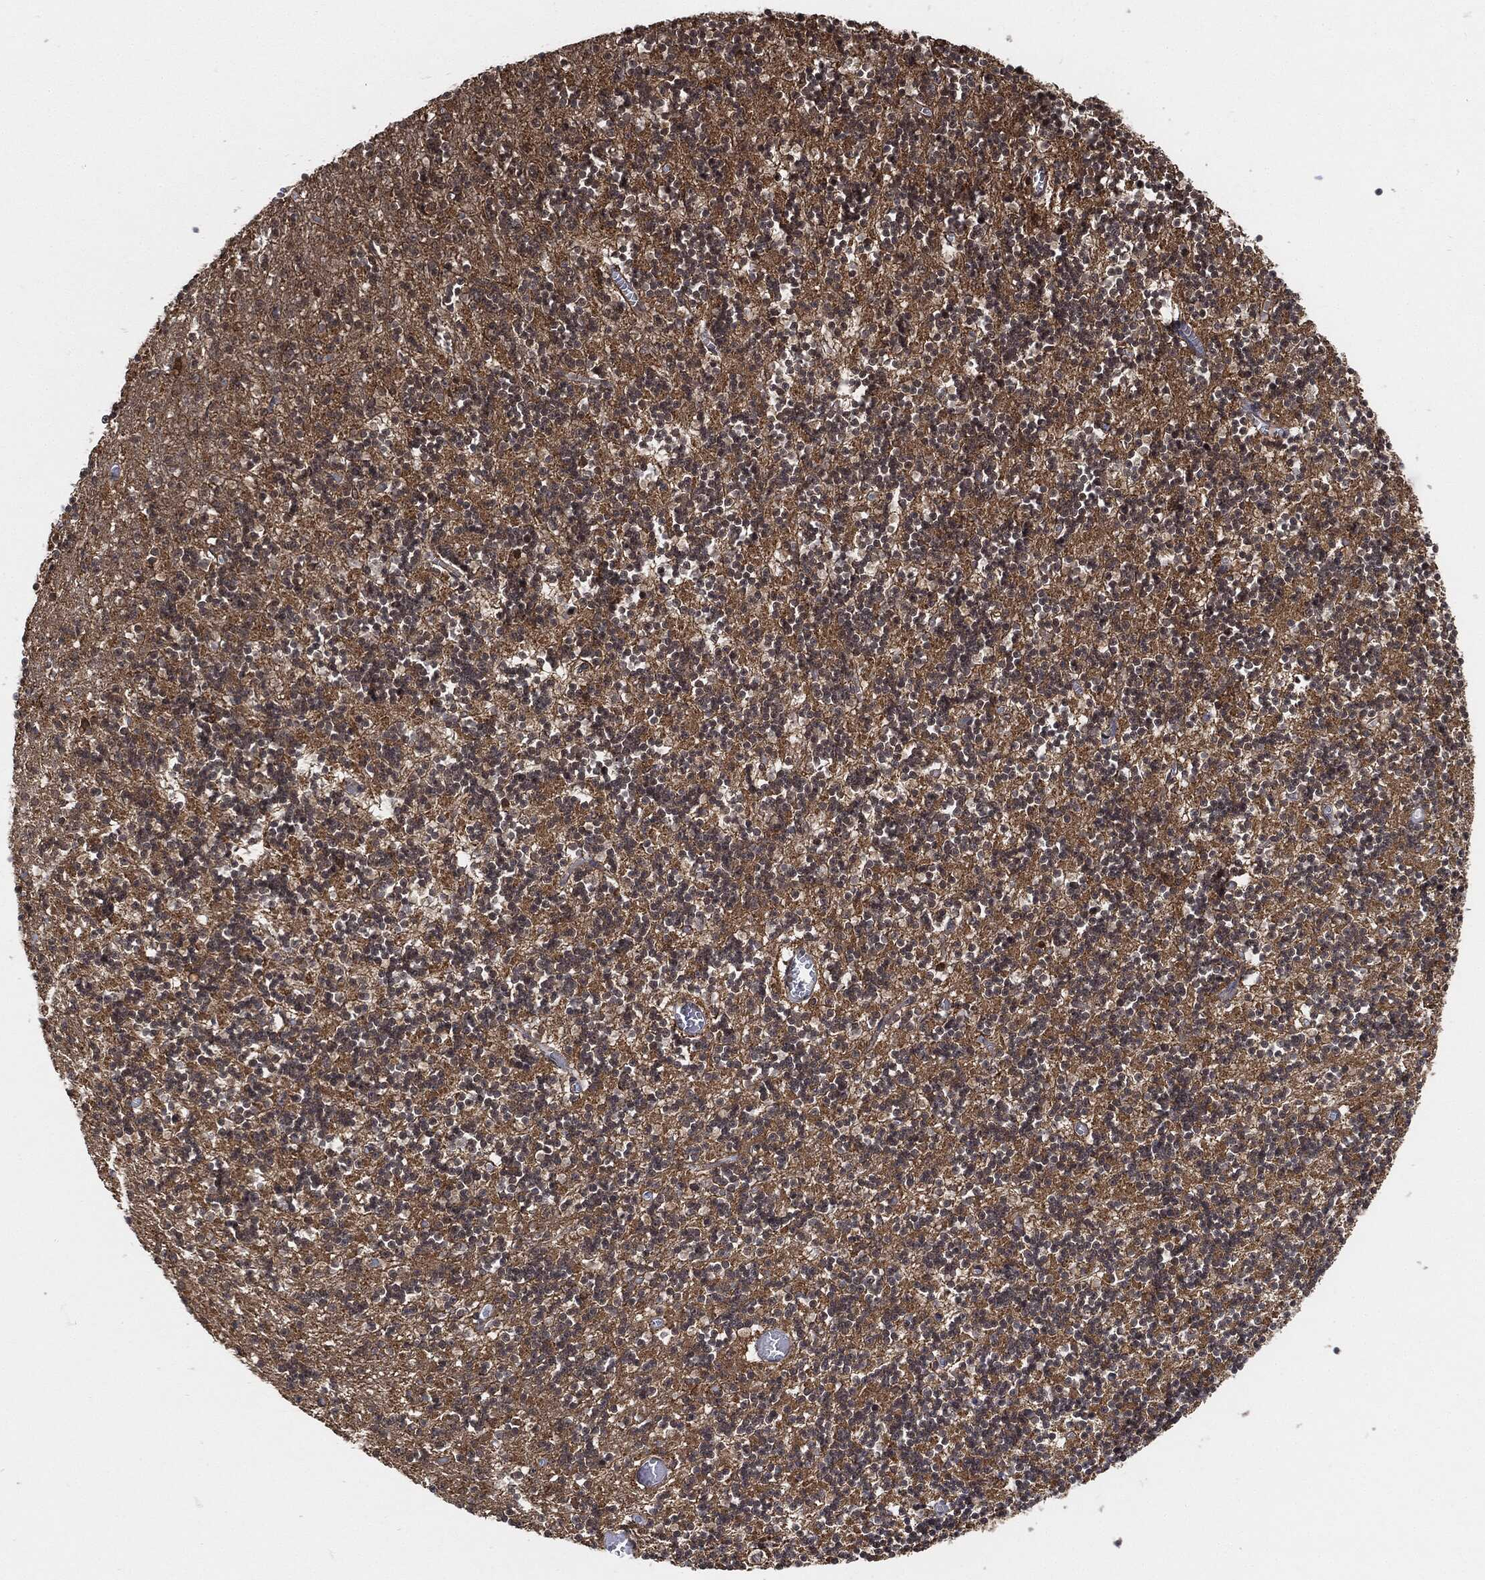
{"staining": {"intensity": "moderate", "quantity": "<25%", "location": "nuclear"}, "tissue": "cerebellum", "cell_type": "Cells in granular layer", "image_type": "normal", "snomed": [{"axis": "morphology", "description": "Normal tissue, NOS"}, {"axis": "topography", "description": "Cerebellum"}], "caption": "A brown stain highlights moderate nuclear positivity of a protein in cells in granular layer of unremarkable cerebellum.", "gene": "CUTA", "patient": {"sex": "female", "age": 64}}